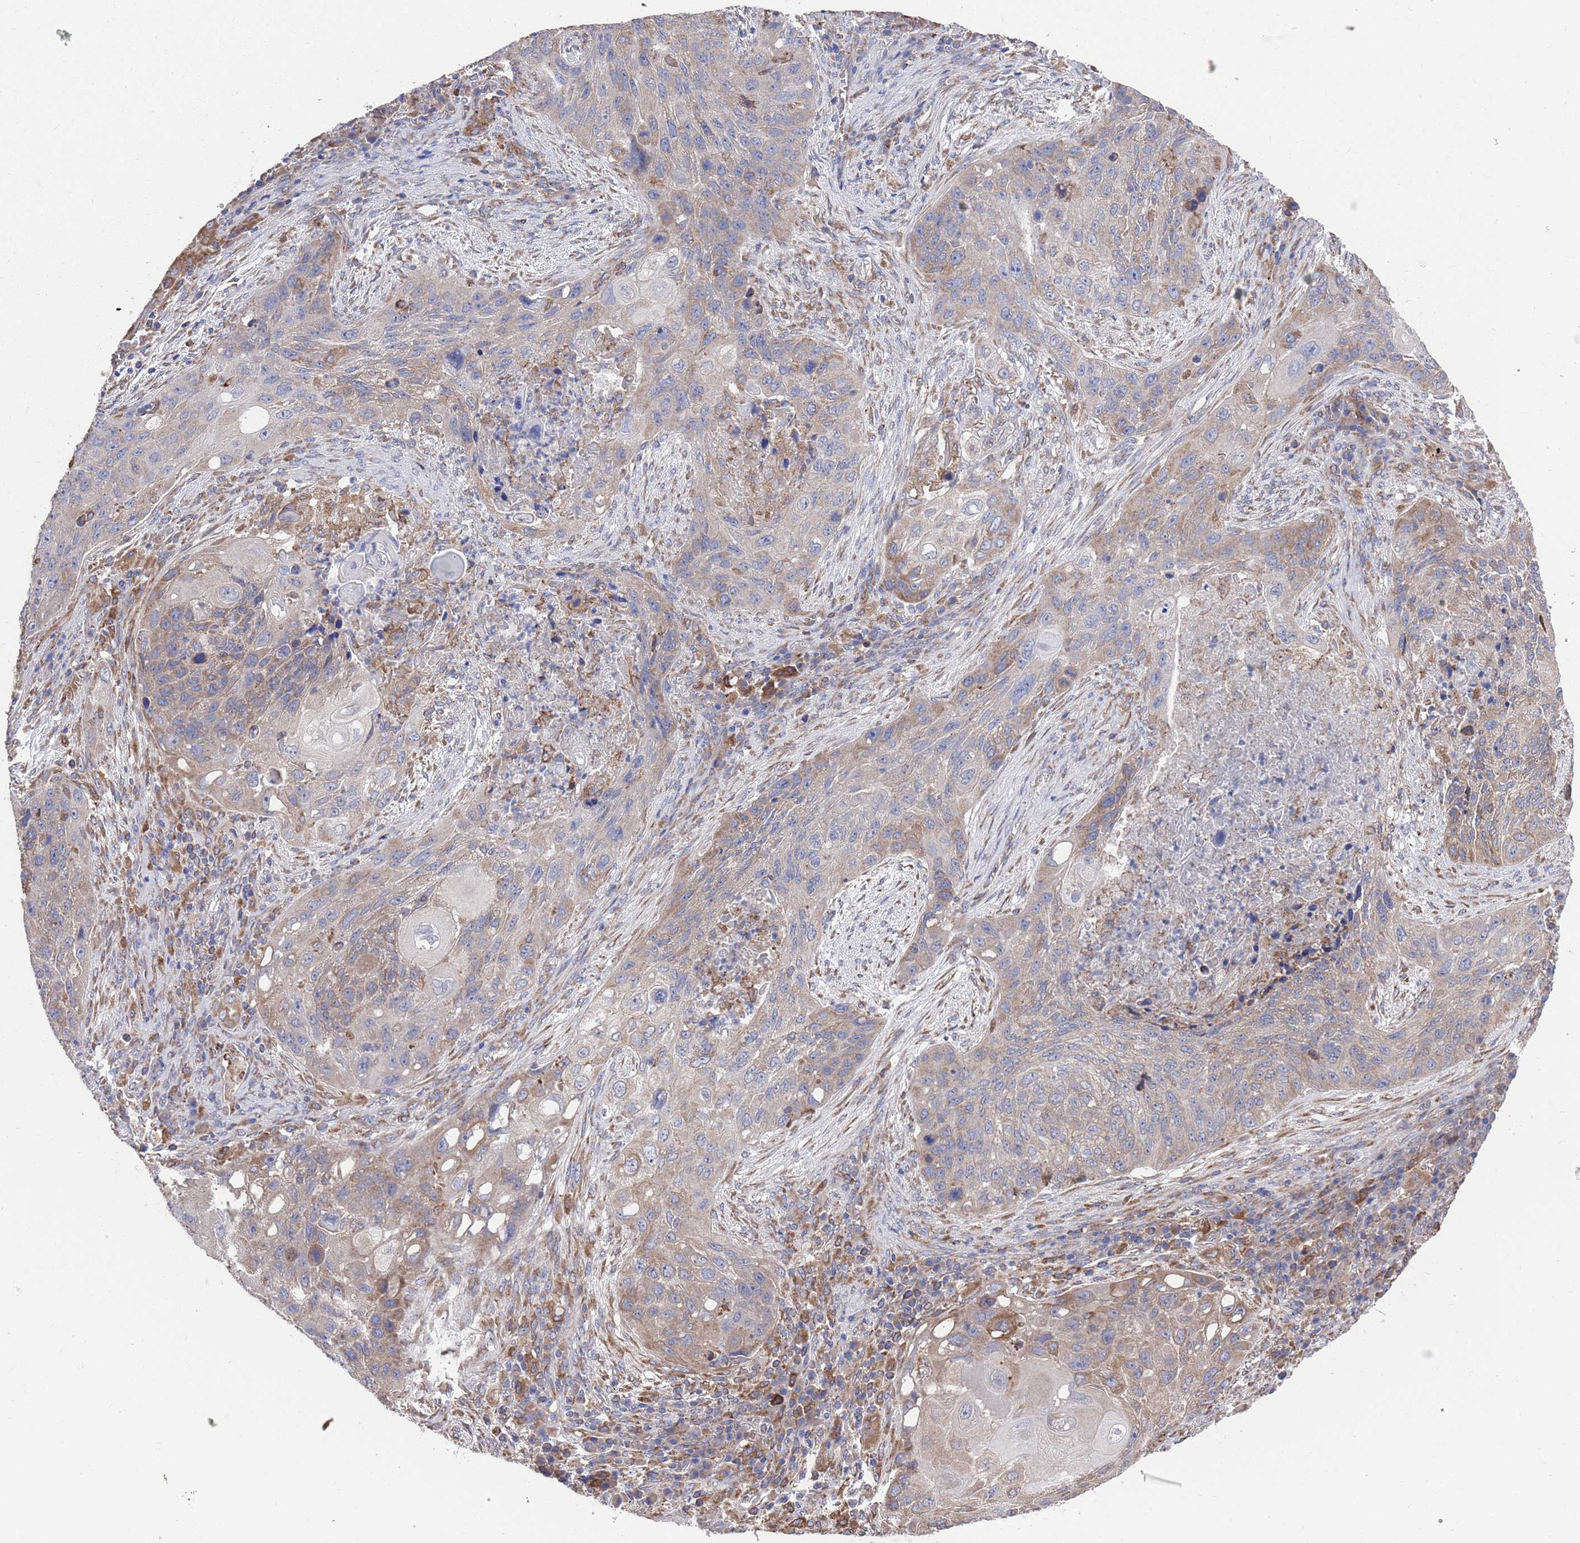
{"staining": {"intensity": "weak", "quantity": "25%-75%", "location": "cytoplasmic/membranous"}, "tissue": "lung cancer", "cell_type": "Tumor cells", "image_type": "cancer", "snomed": [{"axis": "morphology", "description": "Squamous cell carcinoma, NOS"}, {"axis": "topography", "description": "Lung"}], "caption": "About 25%-75% of tumor cells in human squamous cell carcinoma (lung) reveal weak cytoplasmic/membranous protein expression as visualized by brown immunohistochemical staining.", "gene": "GID8", "patient": {"sex": "female", "age": 63}}